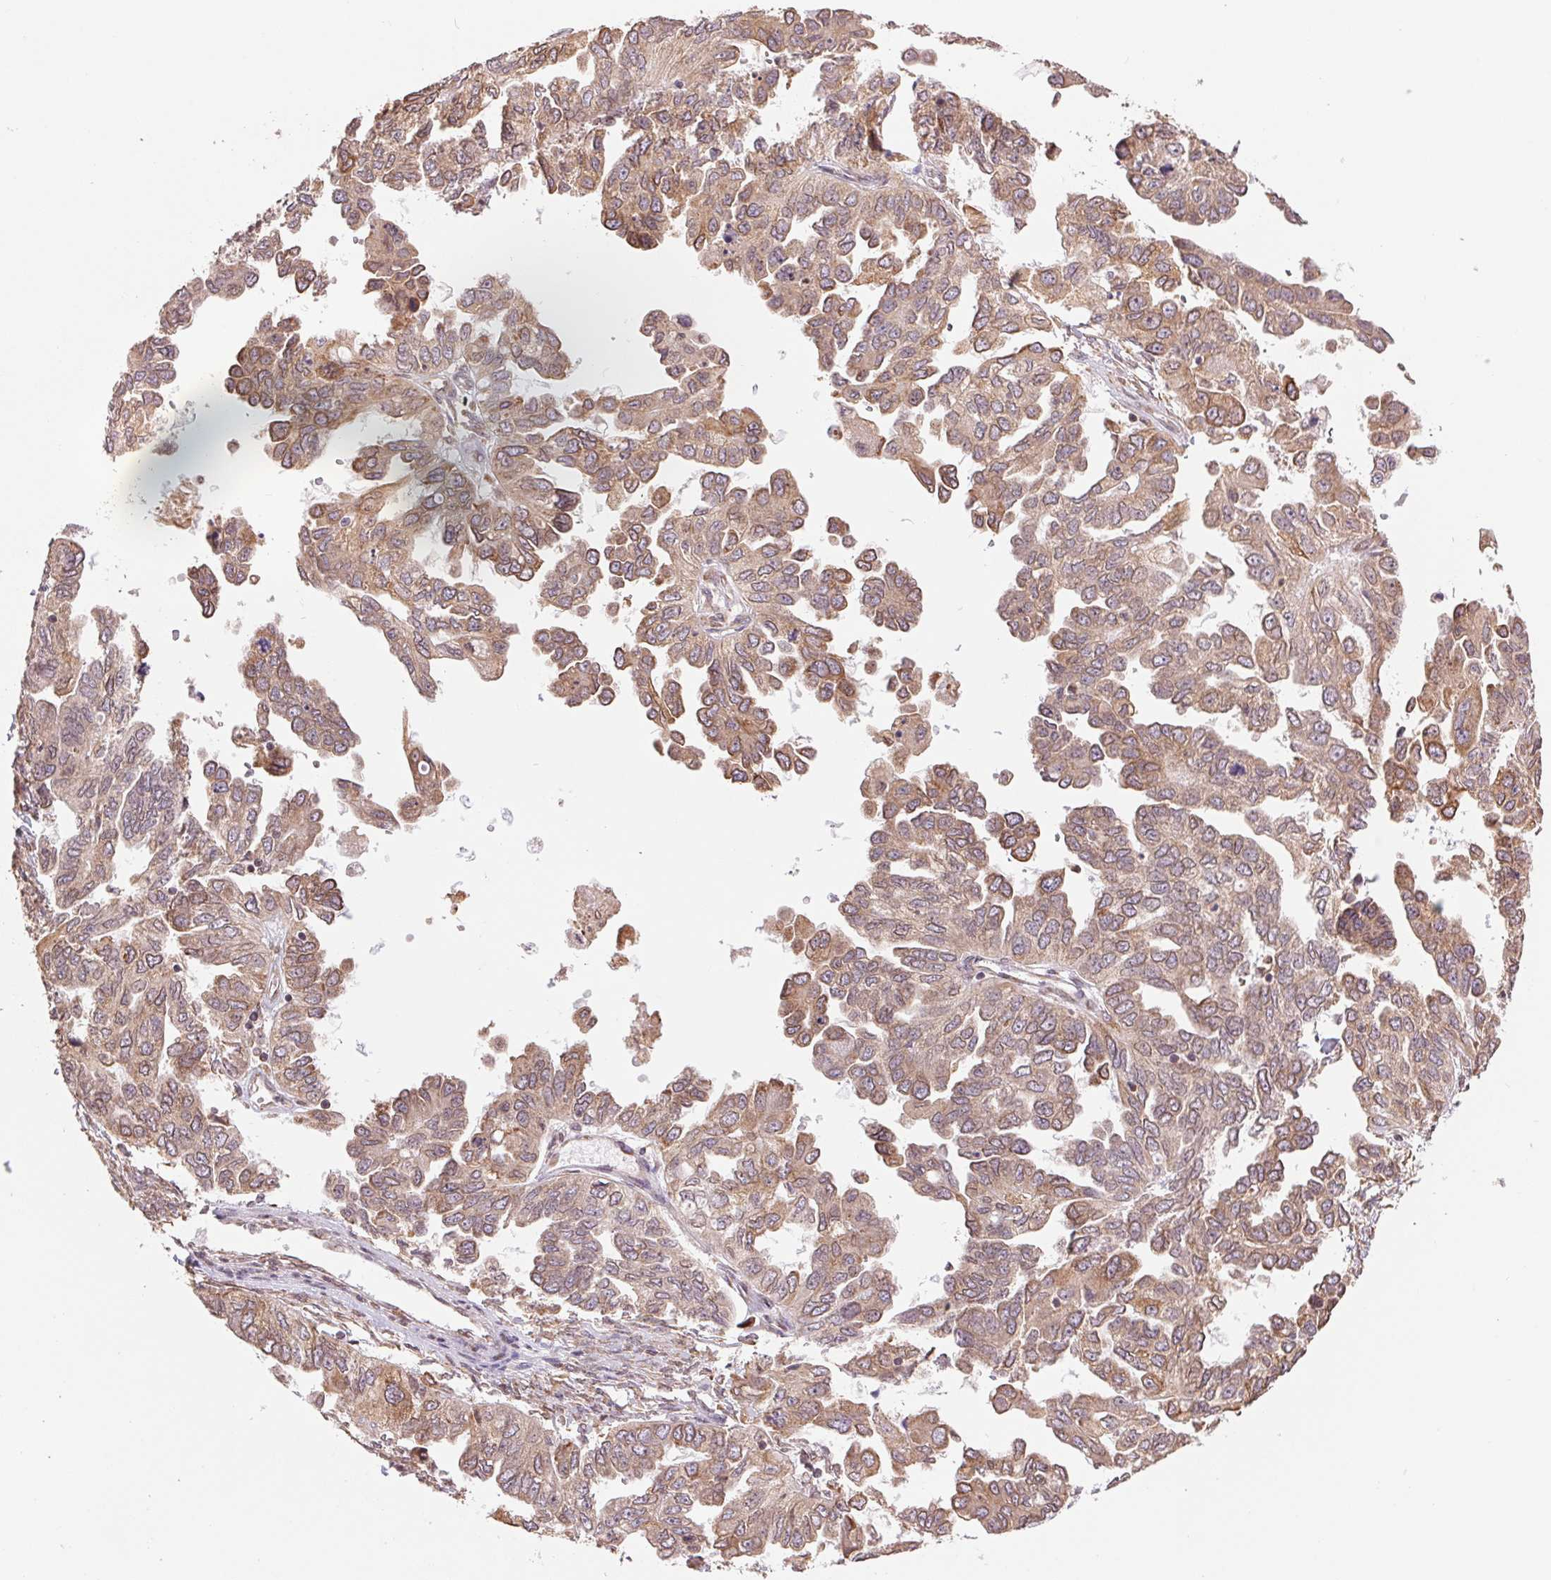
{"staining": {"intensity": "weak", "quantity": ">75%", "location": "cytoplasmic/membranous"}, "tissue": "ovarian cancer", "cell_type": "Tumor cells", "image_type": "cancer", "snomed": [{"axis": "morphology", "description": "Cystadenocarcinoma, serous, NOS"}, {"axis": "topography", "description": "Ovary"}], "caption": "Immunohistochemical staining of human ovarian serous cystadenocarcinoma reveals weak cytoplasmic/membranous protein expression in about >75% of tumor cells.", "gene": "RPN1", "patient": {"sex": "female", "age": 53}}